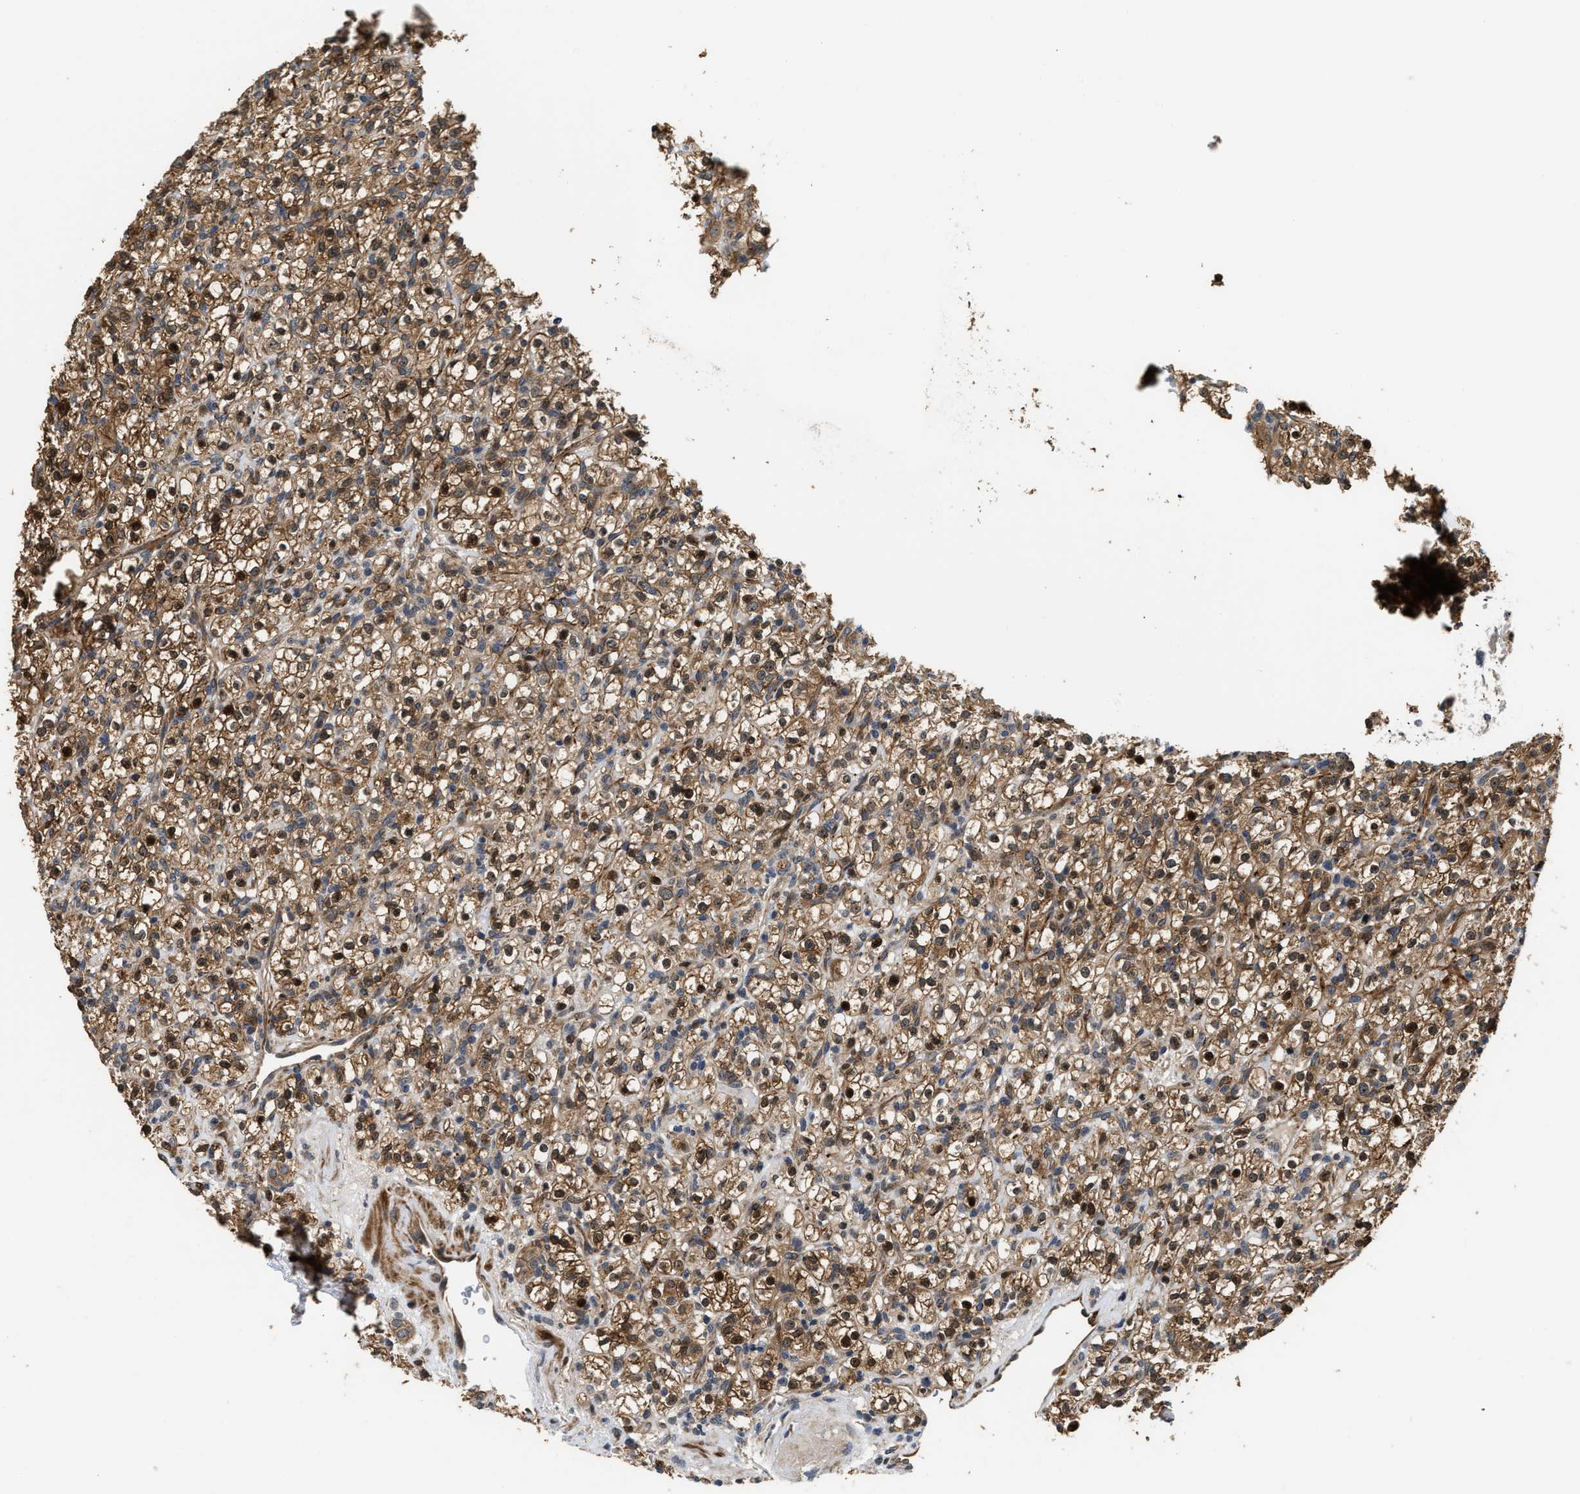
{"staining": {"intensity": "moderate", "quantity": ">75%", "location": "cytoplasmic/membranous,nuclear"}, "tissue": "renal cancer", "cell_type": "Tumor cells", "image_type": "cancer", "snomed": [{"axis": "morphology", "description": "Normal tissue, NOS"}, {"axis": "morphology", "description": "Adenocarcinoma, NOS"}, {"axis": "topography", "description": "Kidney"}], "caption": "IHC (DAB (3,3'-diaminobenzidine)) staining of human renal cancer (adenocarcinoma) demonstrates moderate cytoplasmic/membranous and nuclear protein positivity in about >75% of tumor cells.", "gene": "ALDH3A2", "patient": {"sex": "female", "age": 72}}